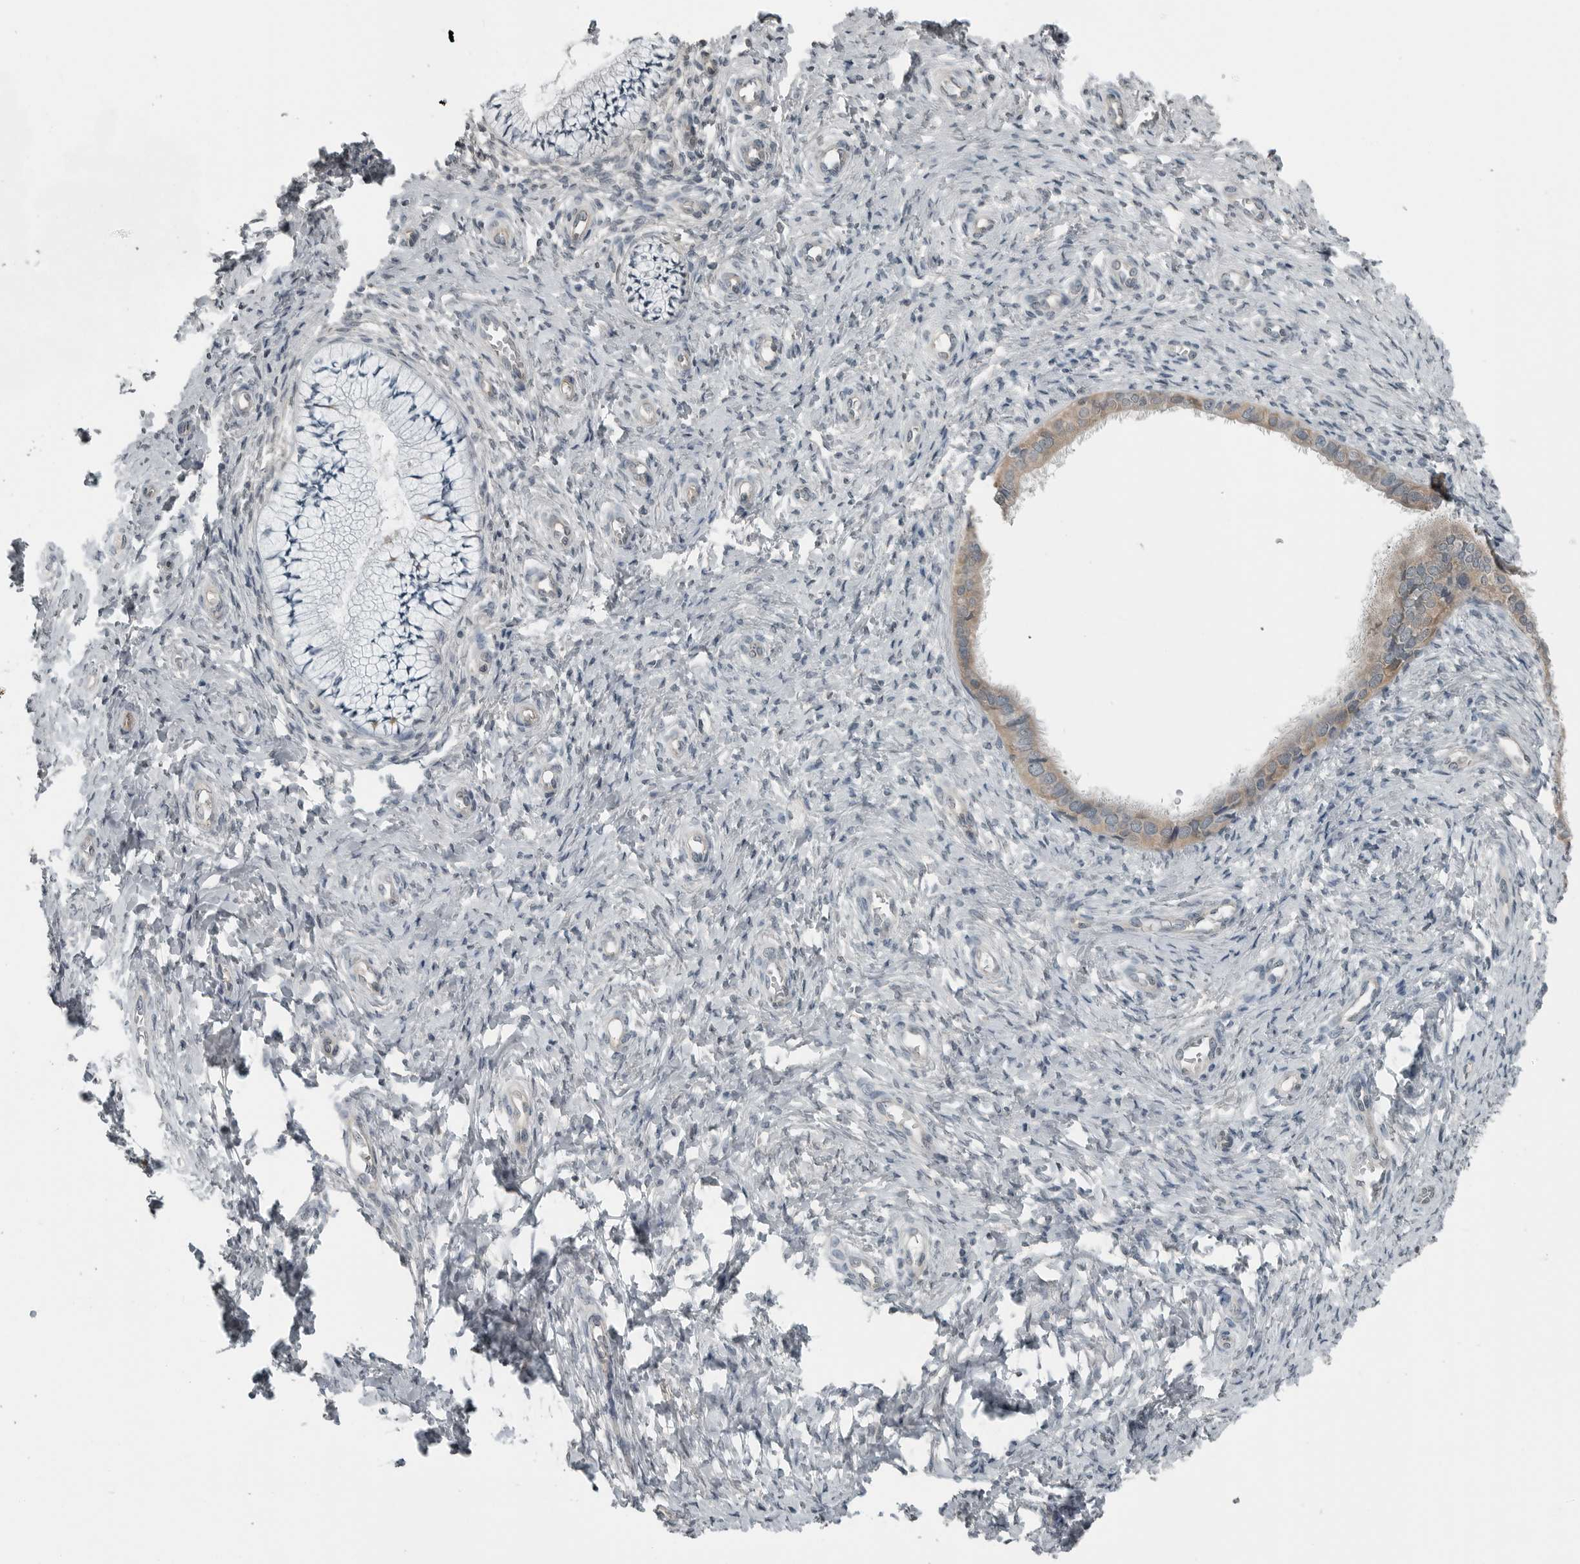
{"staining": {"intensity": "moderate", "quantity": "<25%", "location": "cytoplasmic/membranous"}, "tissue": "cervix", "cell_type": "Glandular cells", "image_type": "normal", "snomed": [{"axis": "morphology", "description": "Normal tissue, NOS"}, {"axis": "topography", "description": "Cervix"}], "caption": "IHC of unremarkable human cervix reveals low levels of moderate cytoplasmic/membranous positivity in approximately <25% of glandular cells. The protein is shown in brown color, while the nuclei are stained blue.", "gene": "ENSG00000286112", "patient": {"sex": "female", "age": 36}}